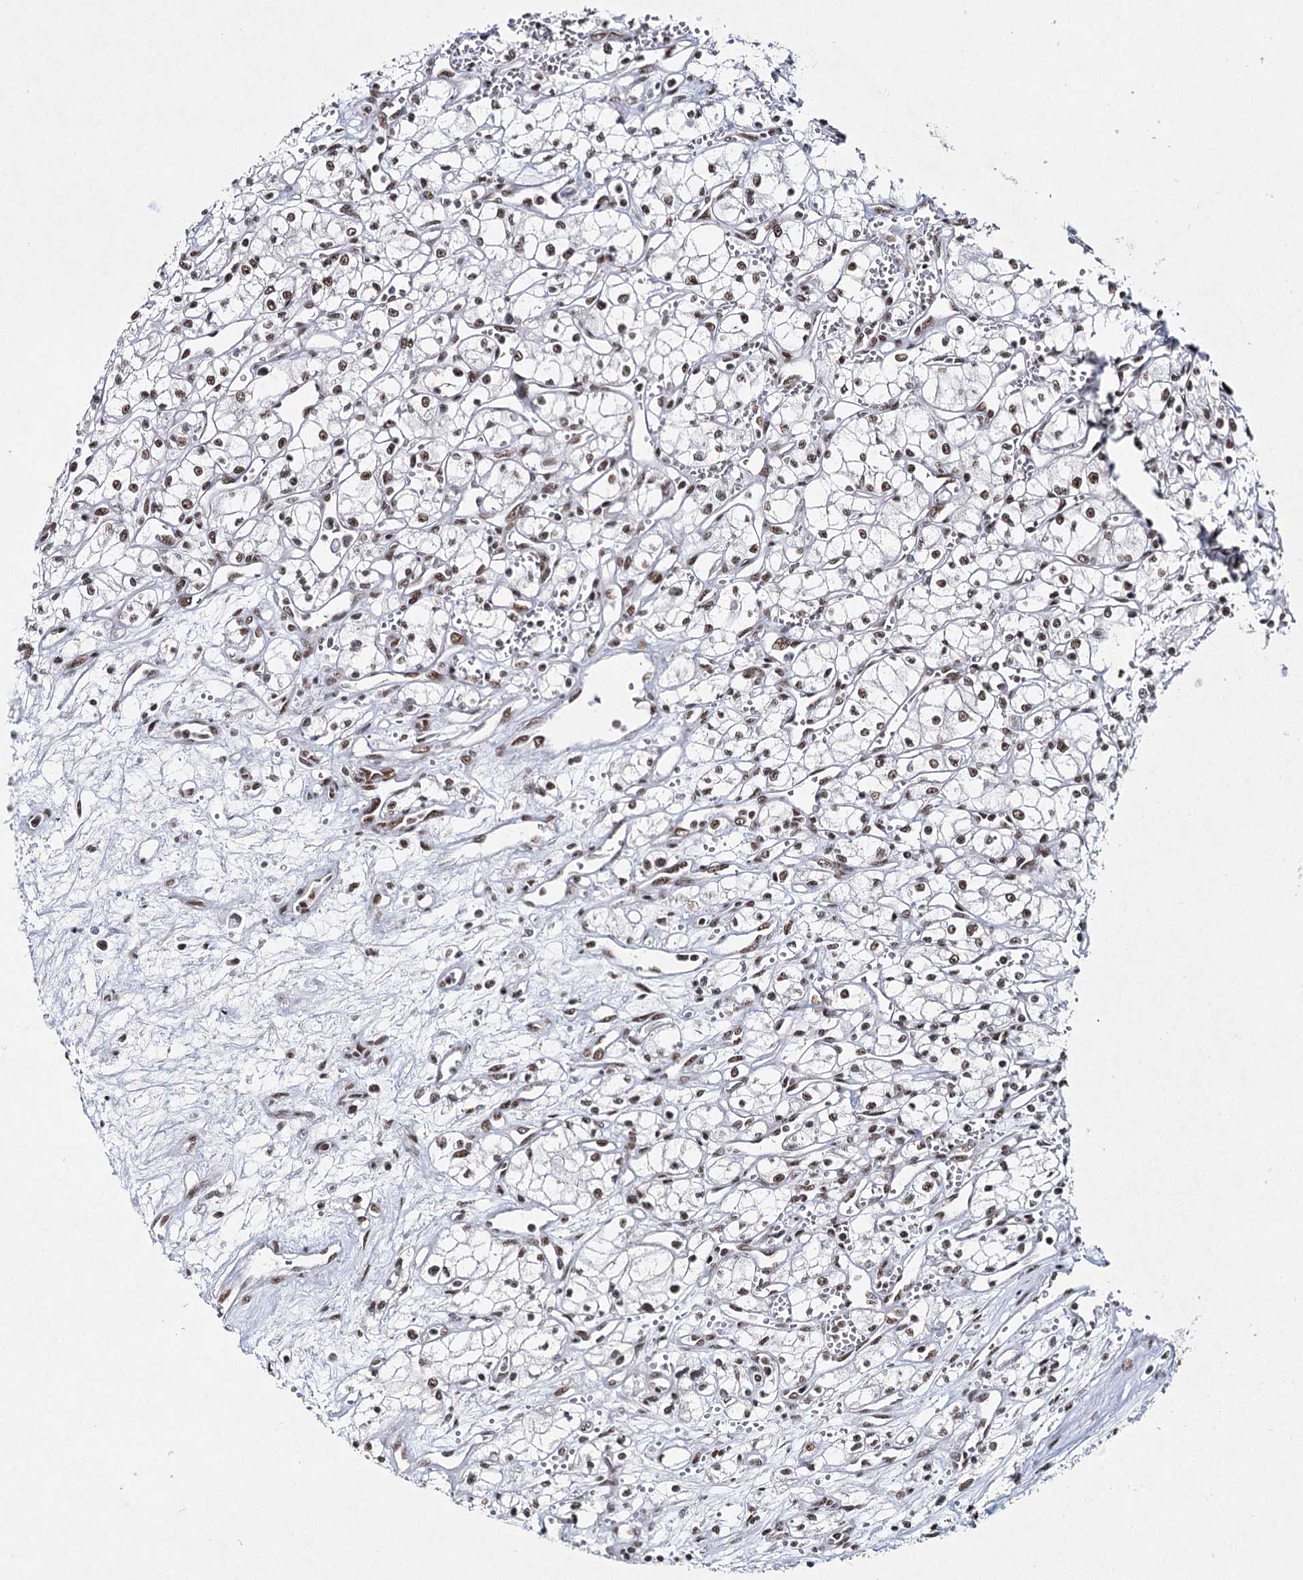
{"staining": {"intensity": "weak", "quantity": ">75%", "location": "nuclear"}, "tissue": "renal cancer", "cell_type": "Tumor cells", "image_type": "cancer", "snomed": [{"axis": "morphology", "description": "Adenocarcinoma, NOS"}, {"axis": "topography", "description": "Kidney"}], "caption": "Protein expression analysis of human renal cancer reveals weak nuclear expression in approximately >75% of tumor cells.", "gene": "SCAF8", "patient": {"sex": "male", "age": 59}}